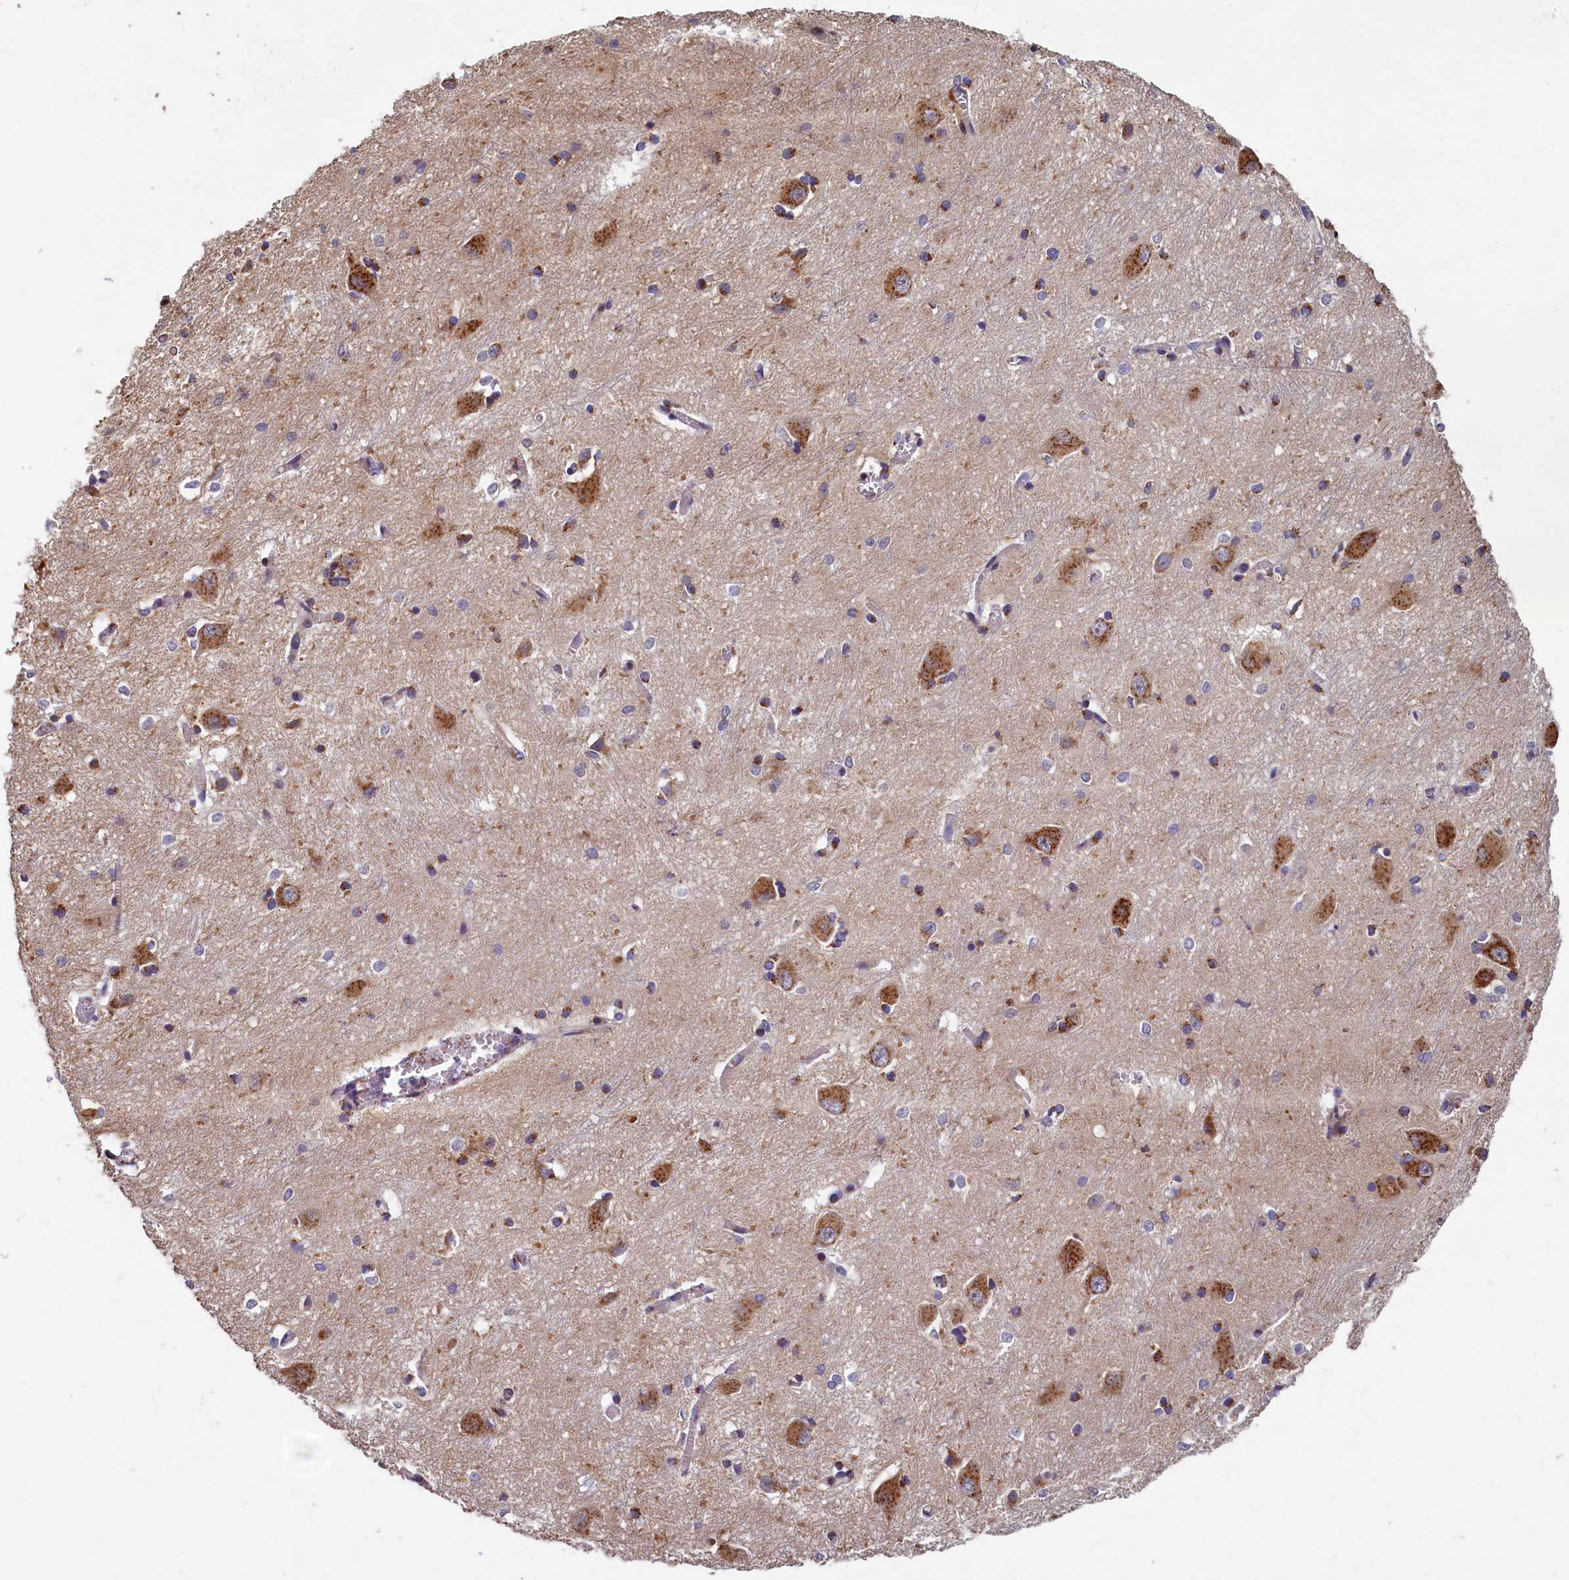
{"staining": {"intensity": "moderate", "quantity": "<25%", "location": "cytoplasmic/membranous"}, "tissue": "caudate", "cell_type": "Glial cells", "image_type": "normal", "snomed": [{"axis": "morphology", "description": "Normal tissue, NOS"}, {"axis": "topography", "description": "Lateral ventricle wall"}], "caption": "Immunohistochemistry photomicrograph of benign caudate: caudate stained using IHC displays low levels of moderate protein expression localized specifically in the cytoplasmic/membranous of glial cells, appearing as a cytoplasmic/membranous brown color.", "gene": "TMEM181", "patient": {"sex": "male", "age": 37}}